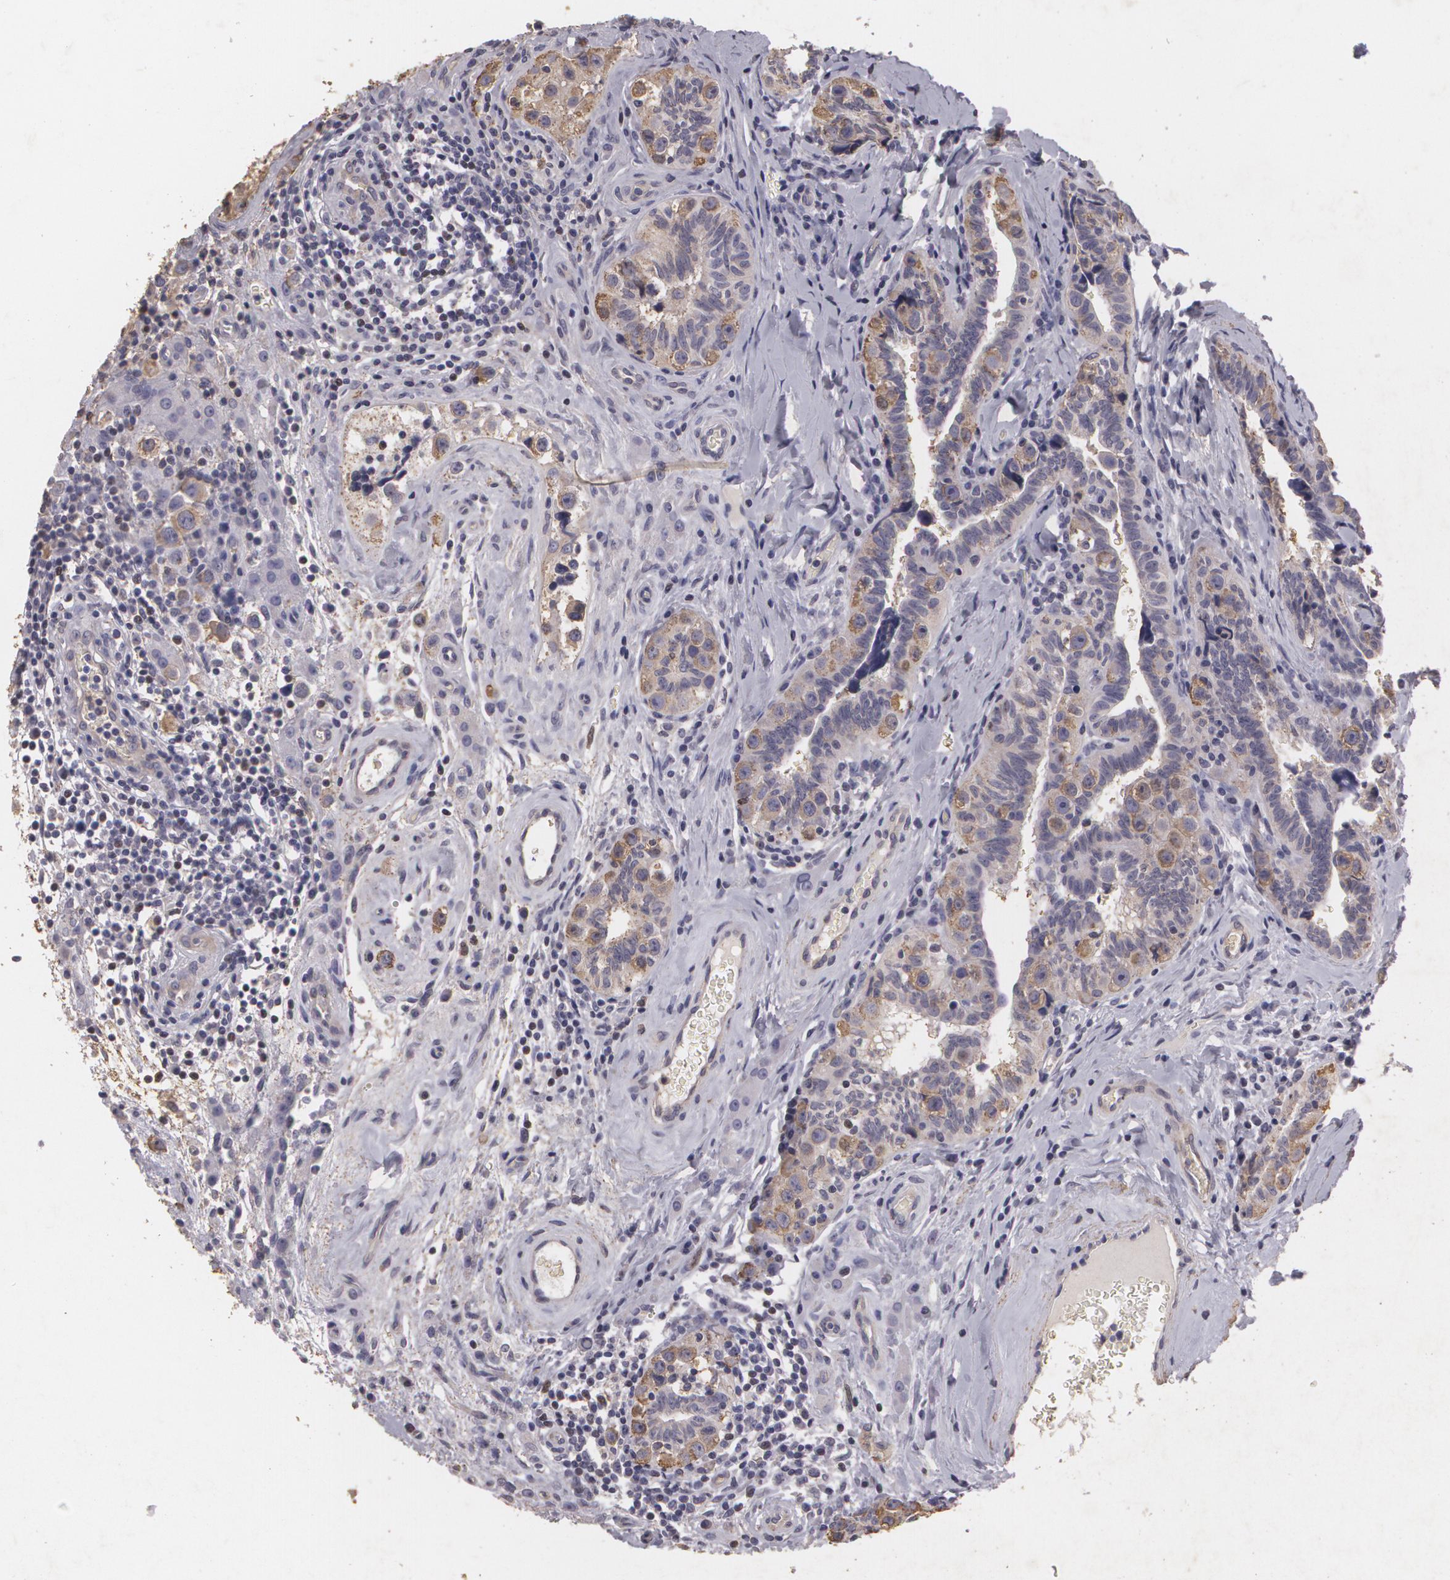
{"staining": {"intensity": "weak", "quantity": ">75%", "location": "cytoplasmic/membranous"}, "tissue": "testis cancer", "cell_type": "Tumor cells", "image_type": "cancer", "snomed": [{"axis": "morphology", "description": "Seminoma, NOS"}, {"axis": "topography", "description": "Testis"}], "caption": "Protein staining of testis cancer (seminoma) tissue displays weak cytoplasmic/membranous positivity in approximately >75% of tumor cells. (DAB (3,3'-diaminobenzidine) = brown stain, brightfield microscopy at high magnification).", "gene": "KCNA4", "patient": {"sex": "male", "age": 32}}